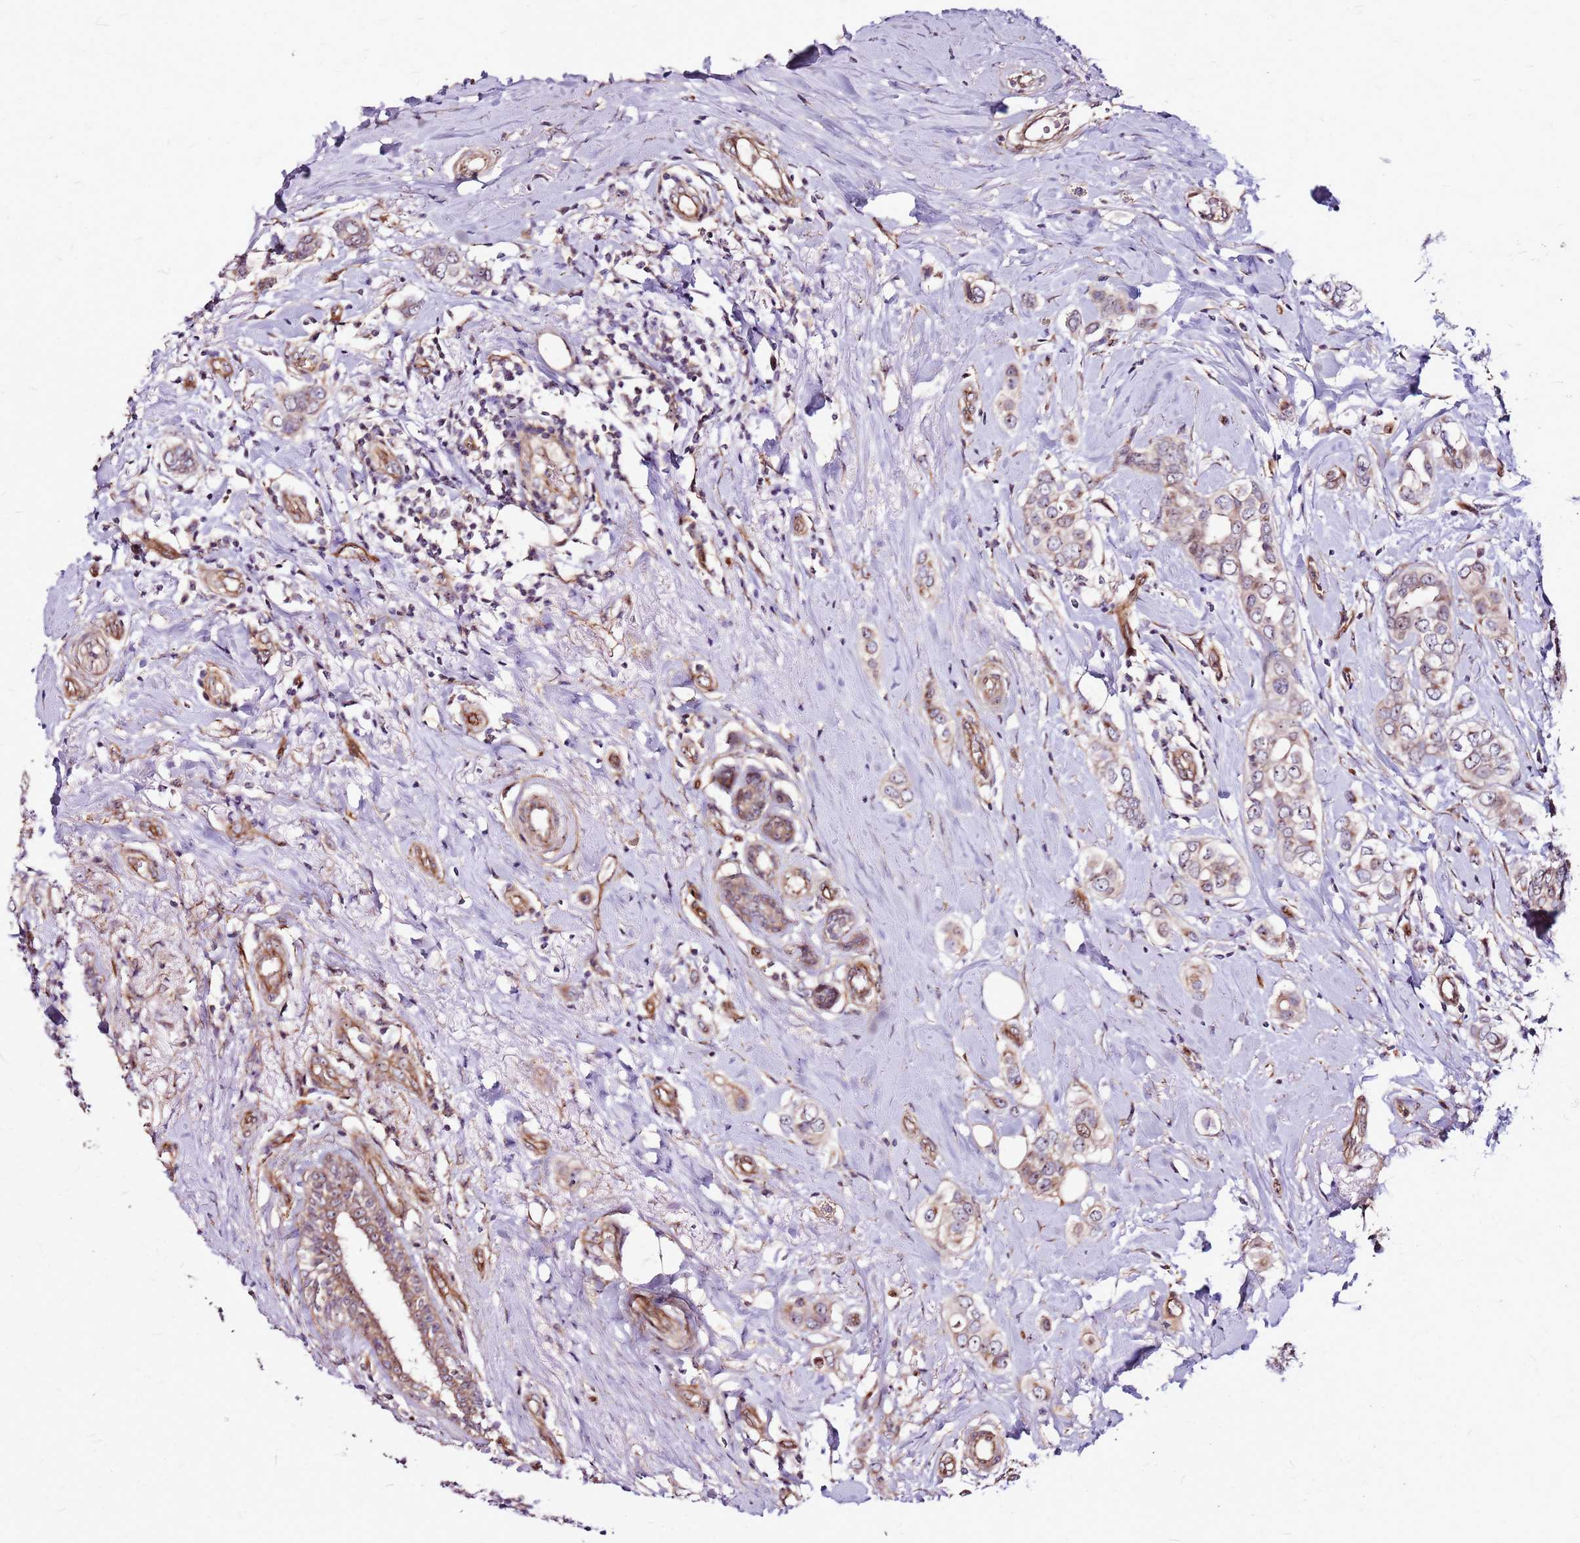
{"staining": {"intensity": "weak", "quantity": "25%-75%", "location": "cytoplasmic/membranous"}, "tissue": "breast cancer", "cell_type": "Tumor cells", "image_type": "cancer", "snomed": [{"axis": "morphology", "description": "Lobular carcinoma"}, {"axis": "topography", "description": "Breast"}], "caption": "Breast cancer (lobular carcinoma) stained with DAB IHC reveals low levels of weak cytoplasmic/membranous expression in about 25%-75% of tumor cells.", "gene": "TOPAZ1", "patient": {"sex": "female", "age": 51}}